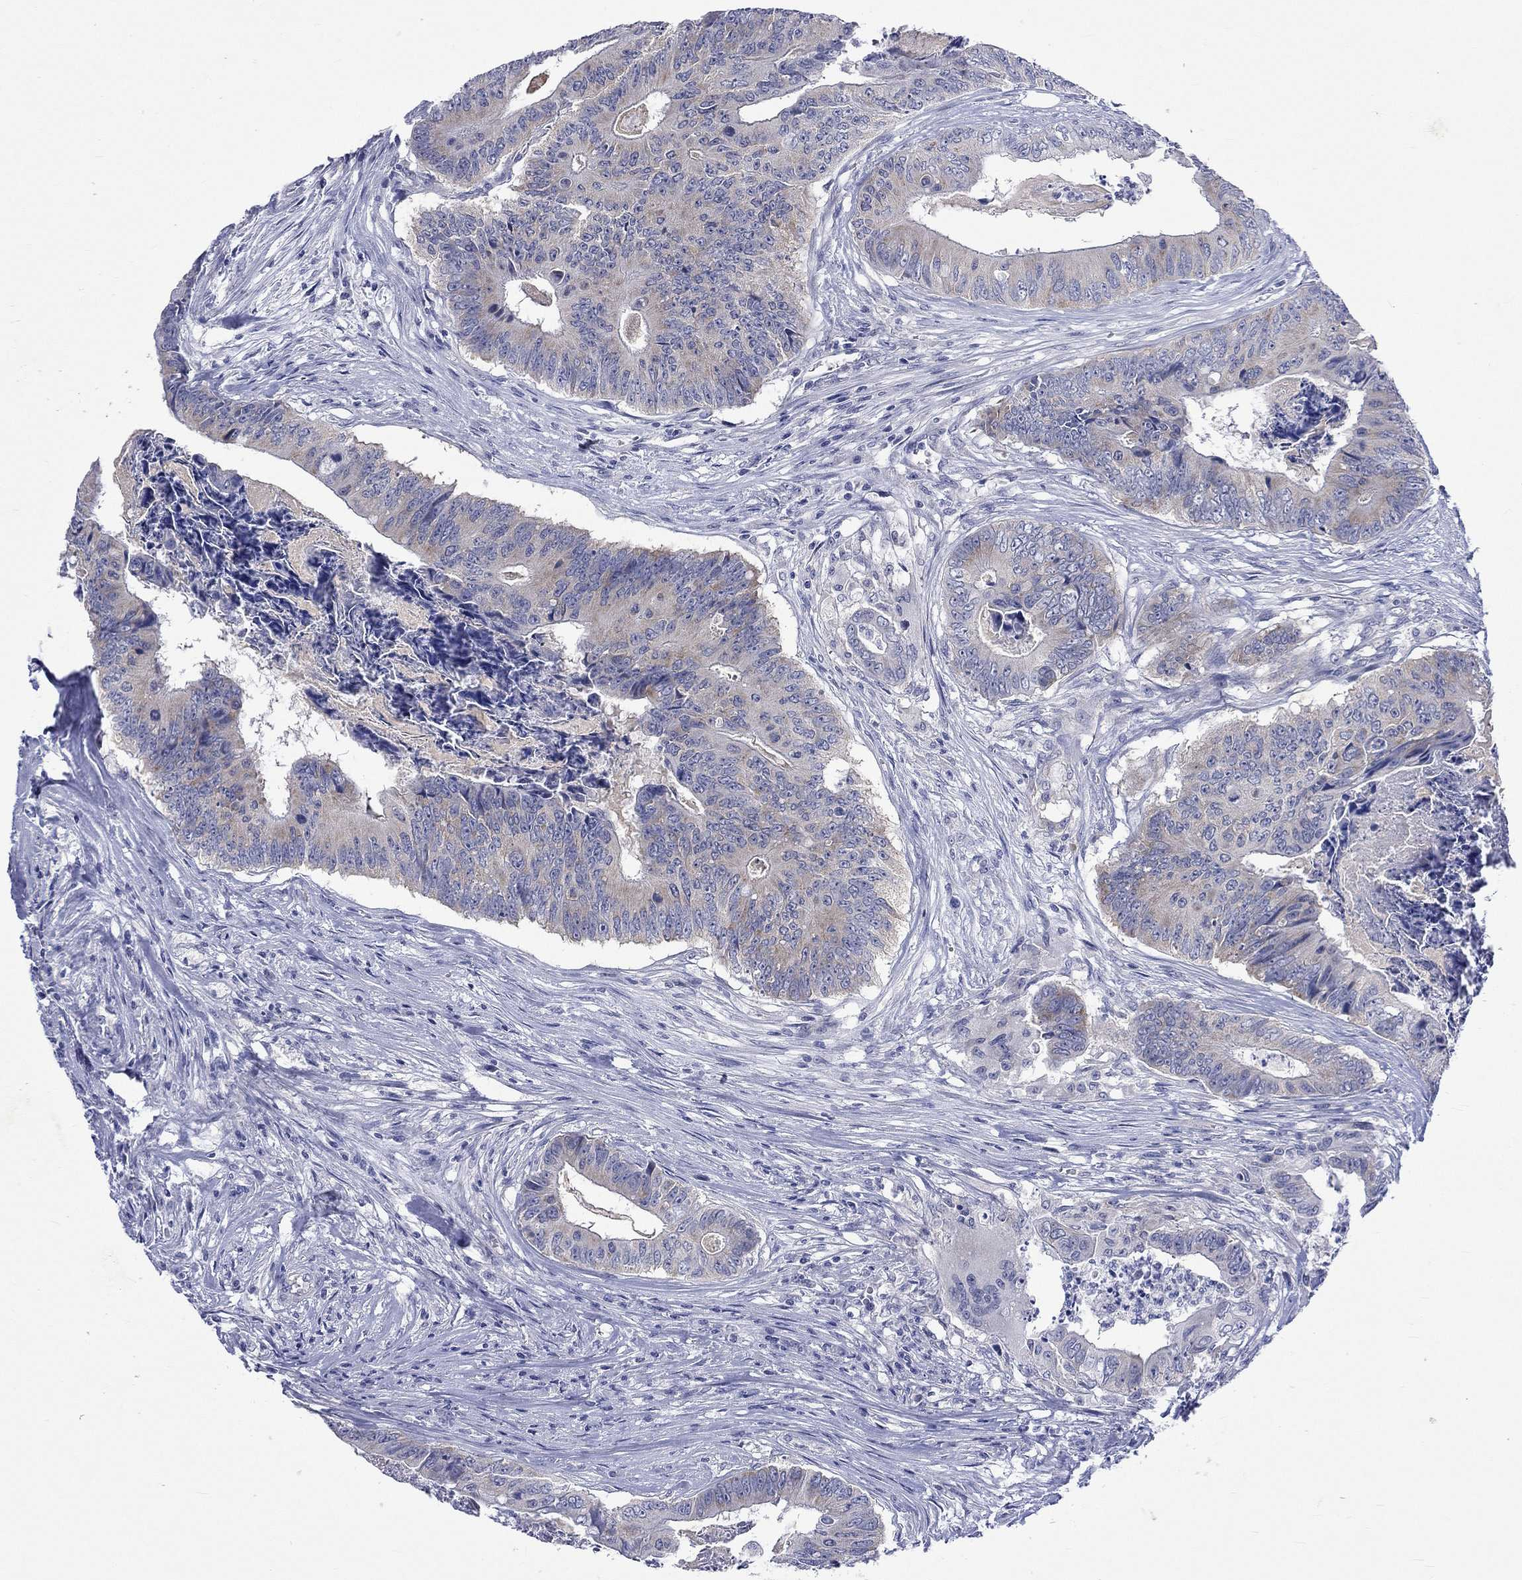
{"staining": {"intensity": "moderate", "quantity": "<25%", "location": "cytoplasmic/membranous"}, "tissue": "colorectal cancer", "cell_type": "Tumor cells", "image_type": "cancer", "snomed": [{"axis": "morphology", "description": "Adenocarcinoma, NOS"}, {"axis": "topography", "description": "Colon"}], "caption": "Colorectal cancer was stained to show a protein in brown. There is low levels of moderate cytoplasmic/membranous expression in about <25% of tumor cells. (DAB IHC with brightfield microscopy, high magnification).", "gene": "CERS1", "patient": {"sex": "male", "age": 84}}